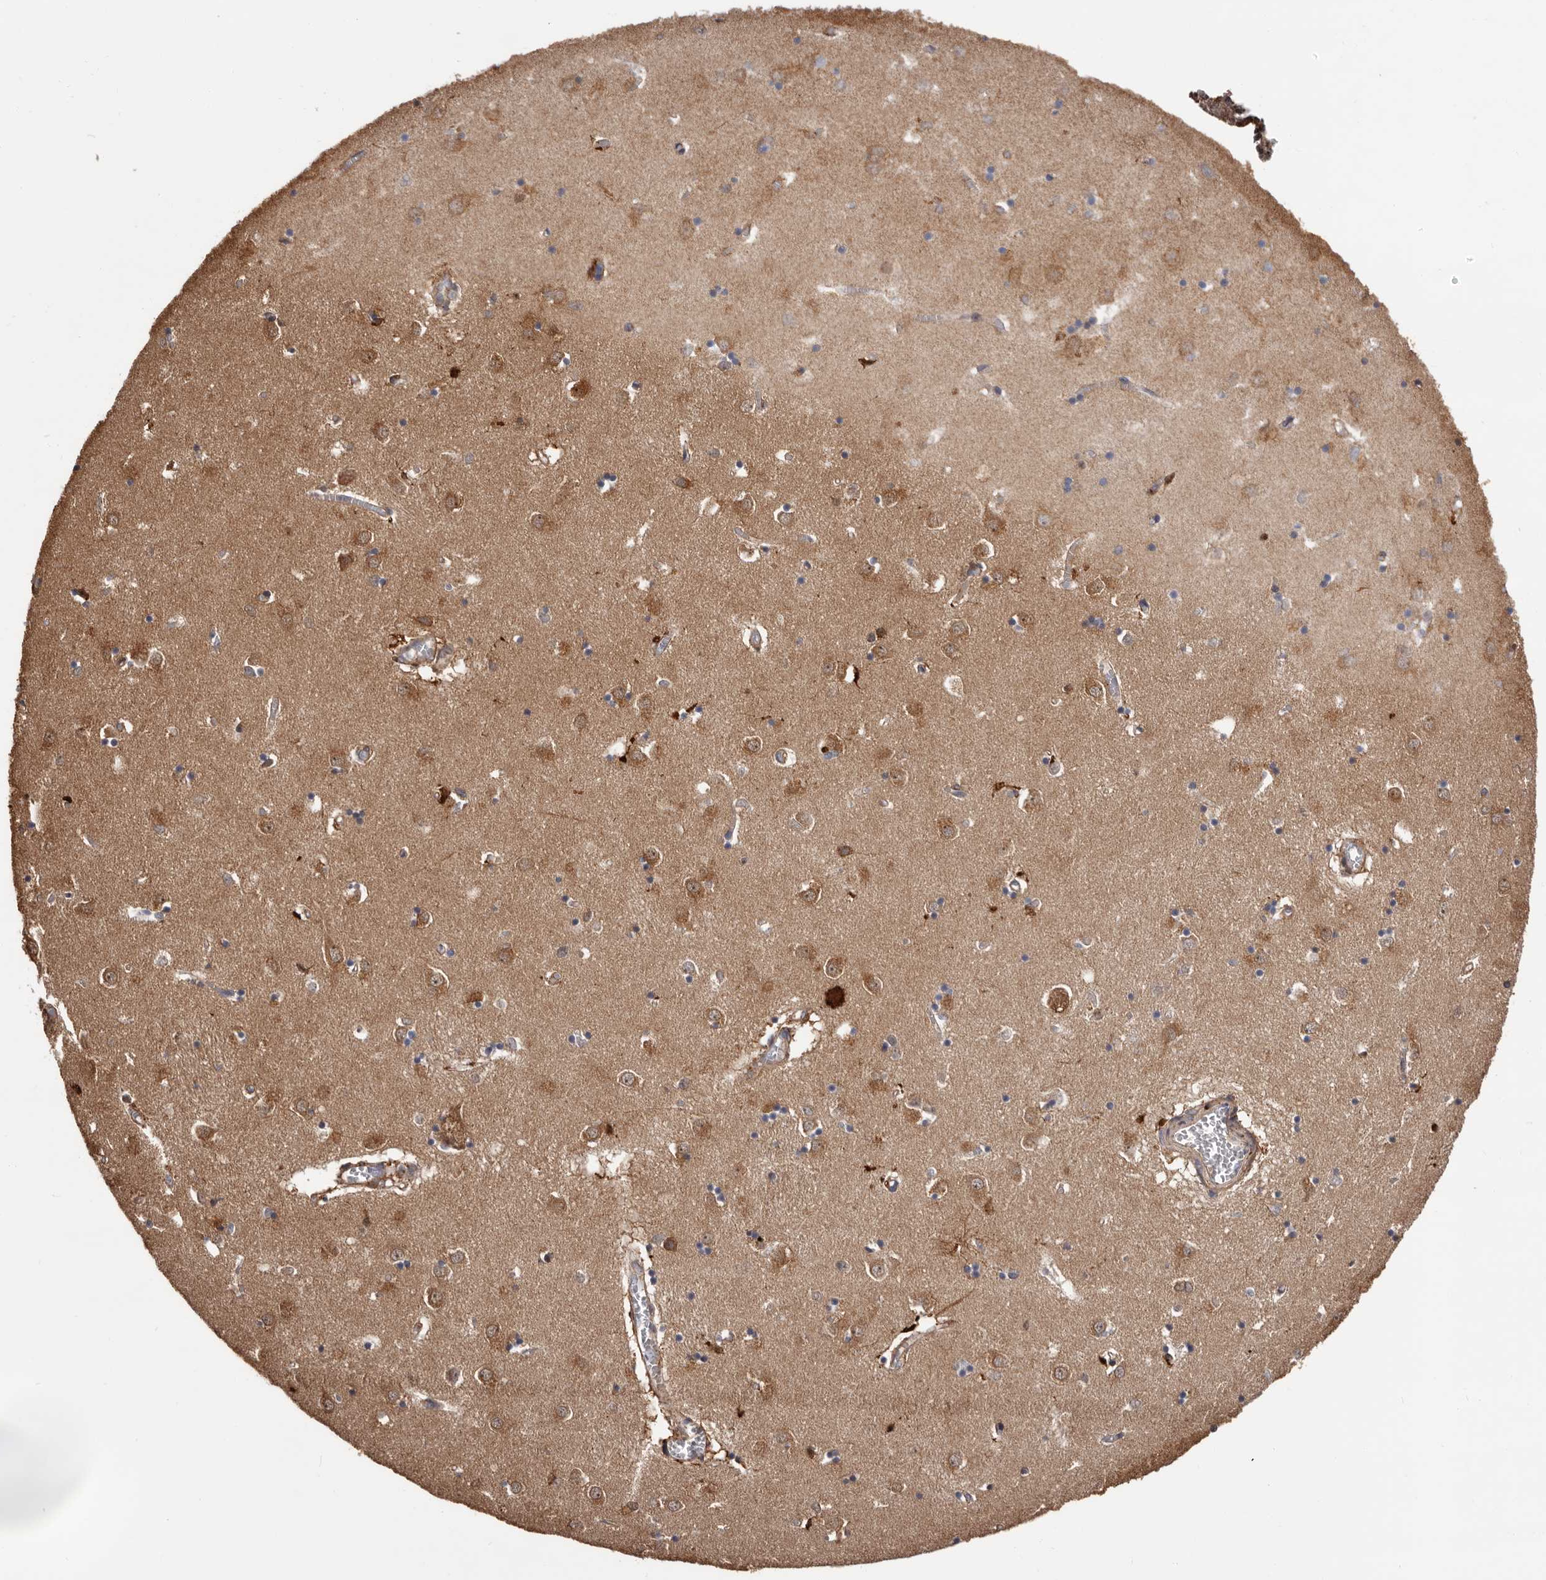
{"staining": {"intensity": "moderate", "quantity": "<25%", "location": "cytoplasmic/membranous"}, "tissue": "caudate", "cell_type": "Glial cells", "image_type": "normal", "snomed": [{"axis": "morphology", "description": "Normal tissue, NOS"}, {"axis": "topography", "description": "Lateral ventricle wall"}], "caption": "Glial cells reveal low levels of moderate cytoplasmic/membranous staining in about <25% of cells in benign caudate. The staining was performed using DAB, with brown indicating positive protein expression. Nuclei are stained blue with hematoxylin.", "gene": "ADAMTS2", "patient": {"sex": "male", "age": 70}}